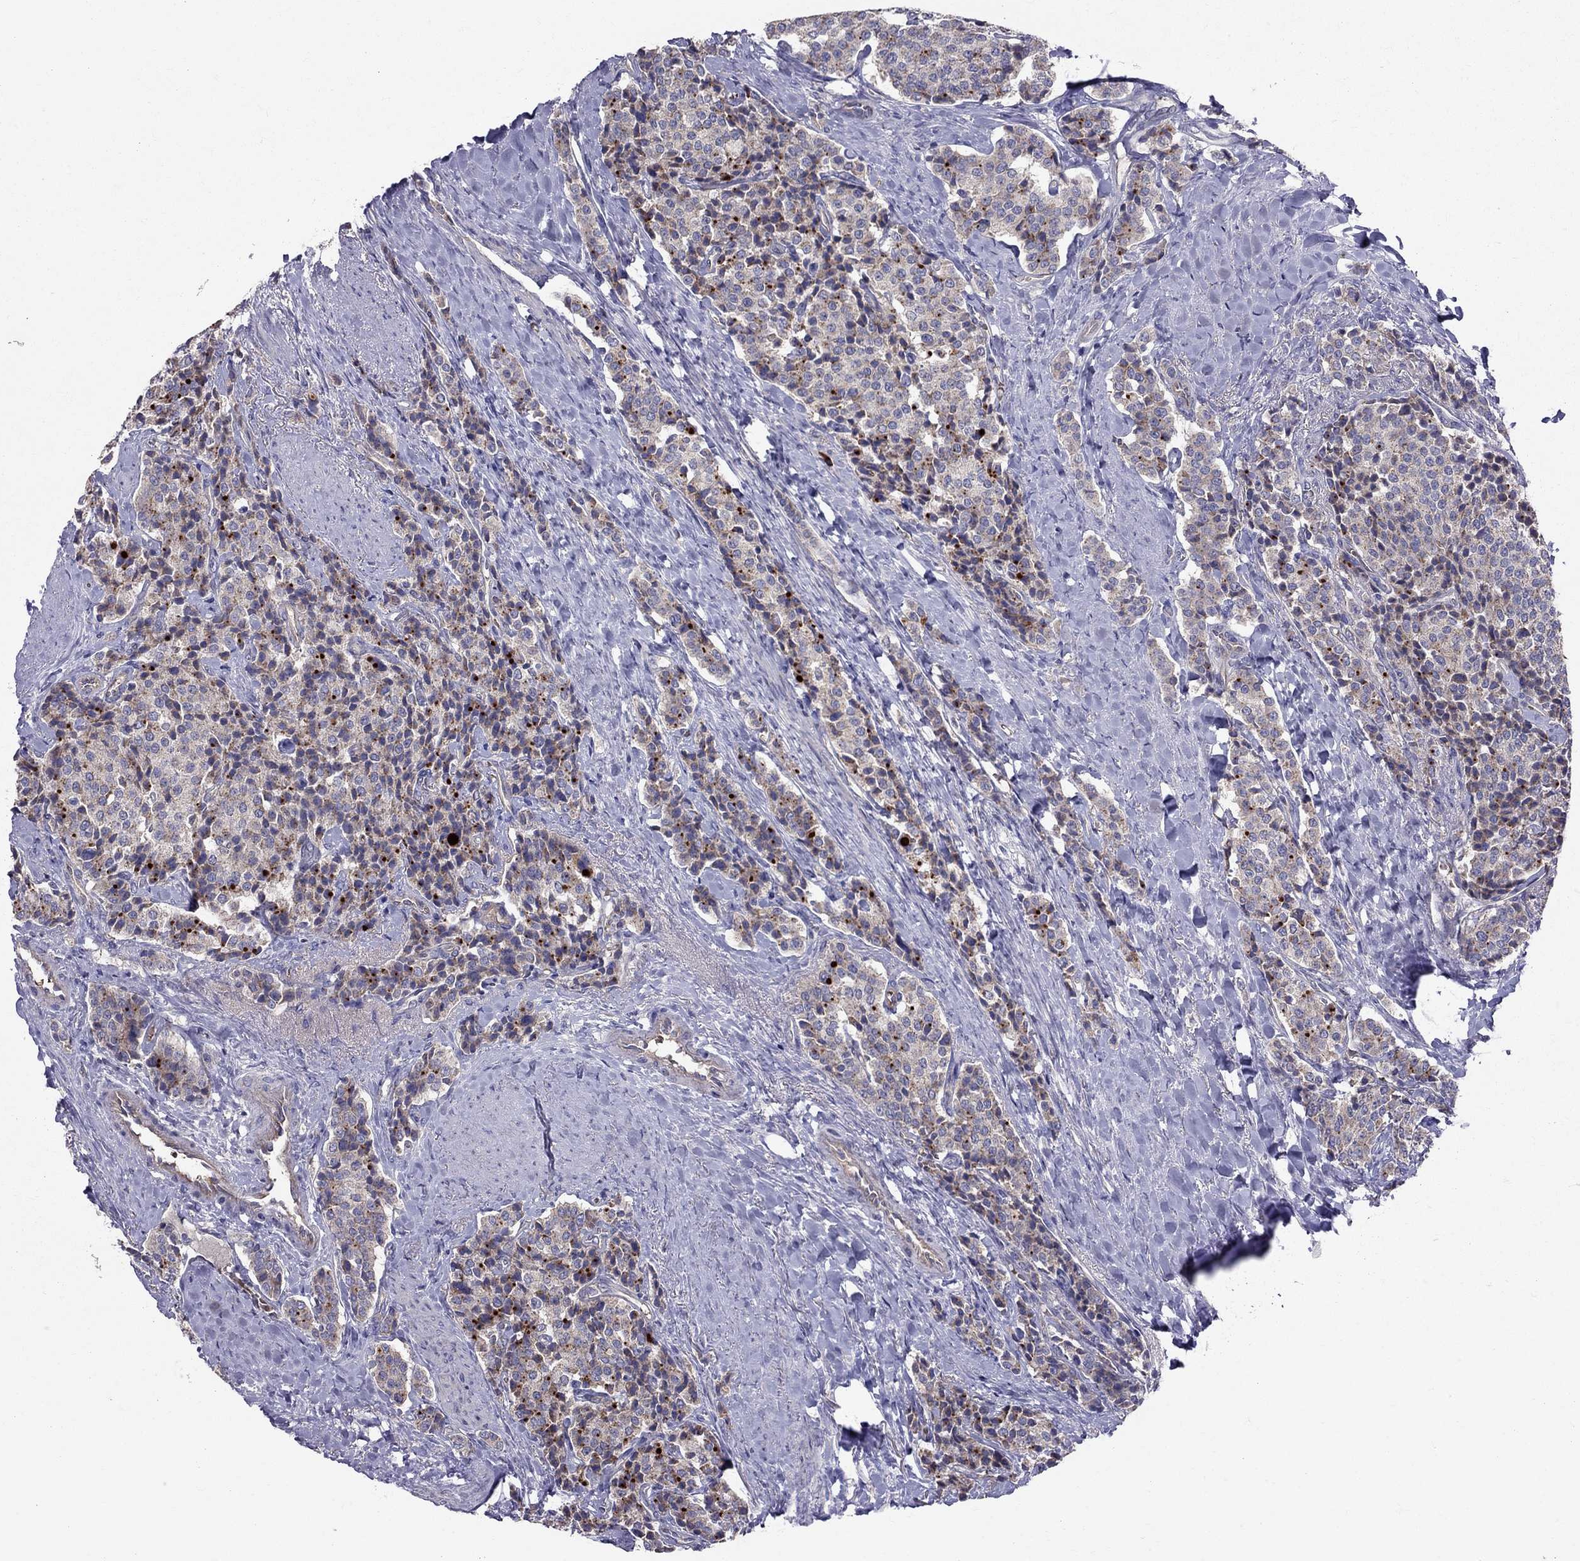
{"staining": {"intensity": "weak", "quantity": "25%-75%", "location": "cytoplasmic/membranous"}, "tissue": "carcinoid", "cell_type": "Tumor cells", "image_type": "cancer", "snomed": [{"axis": "morphology", "description": "Carcinoid, malignant, NOS"}, {"axis": "topography", "description": "Small intestine"}], "caption": "A micrograph showing weak cytoplasmic/membranous positivity in about 25%-75% of tumor cells in carcinoid, as visualized by brown immunohistochemical staining.", "gene": "PIK3CG", "patient": {"sex": "female", "age": 58}}